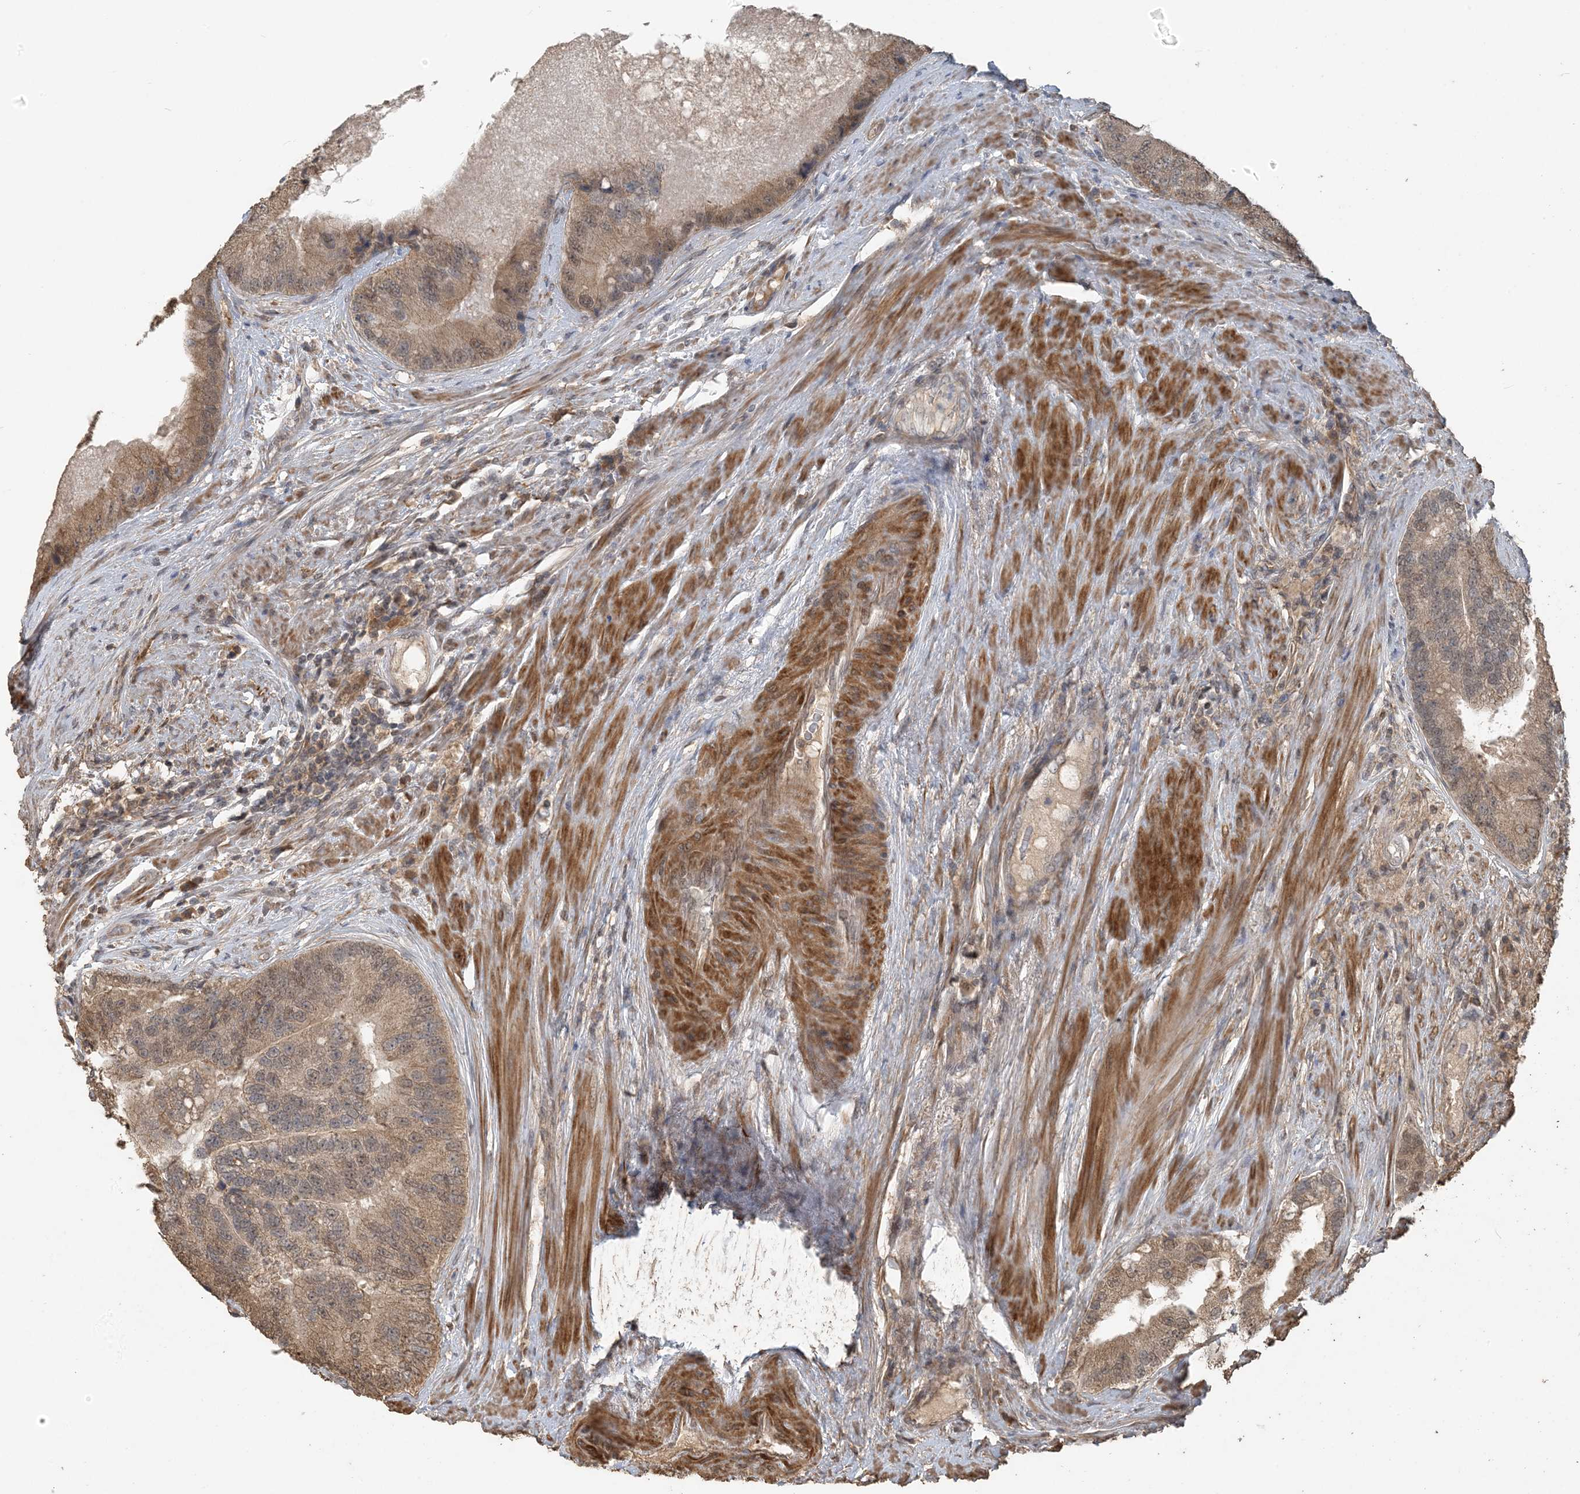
{"staining": {"intensity": "weak", "quantity": ">75%", "location": "cytoplasmic/membranous,nuclear"}, "tissue": "prostate cancer", "cell_type": "Tumor cells", "image_type": "cancer", "snomed": [{"axis": "morphology", "description": "Adenocarcinoma, High grade"}, {"axis": "topography", "description": "Prostate"}], "caption": "This micrograph shows prostate high-grade adenocarcinoma stained with IHC to label a protein in brown. The cytoplasmic/membranous and nuclear of tumor cells show weak positivity for the protein. Nuclei are counter-stained blue.", "gene": "ZC3H12A", "patient": {"sex": "male", "age": 70}}